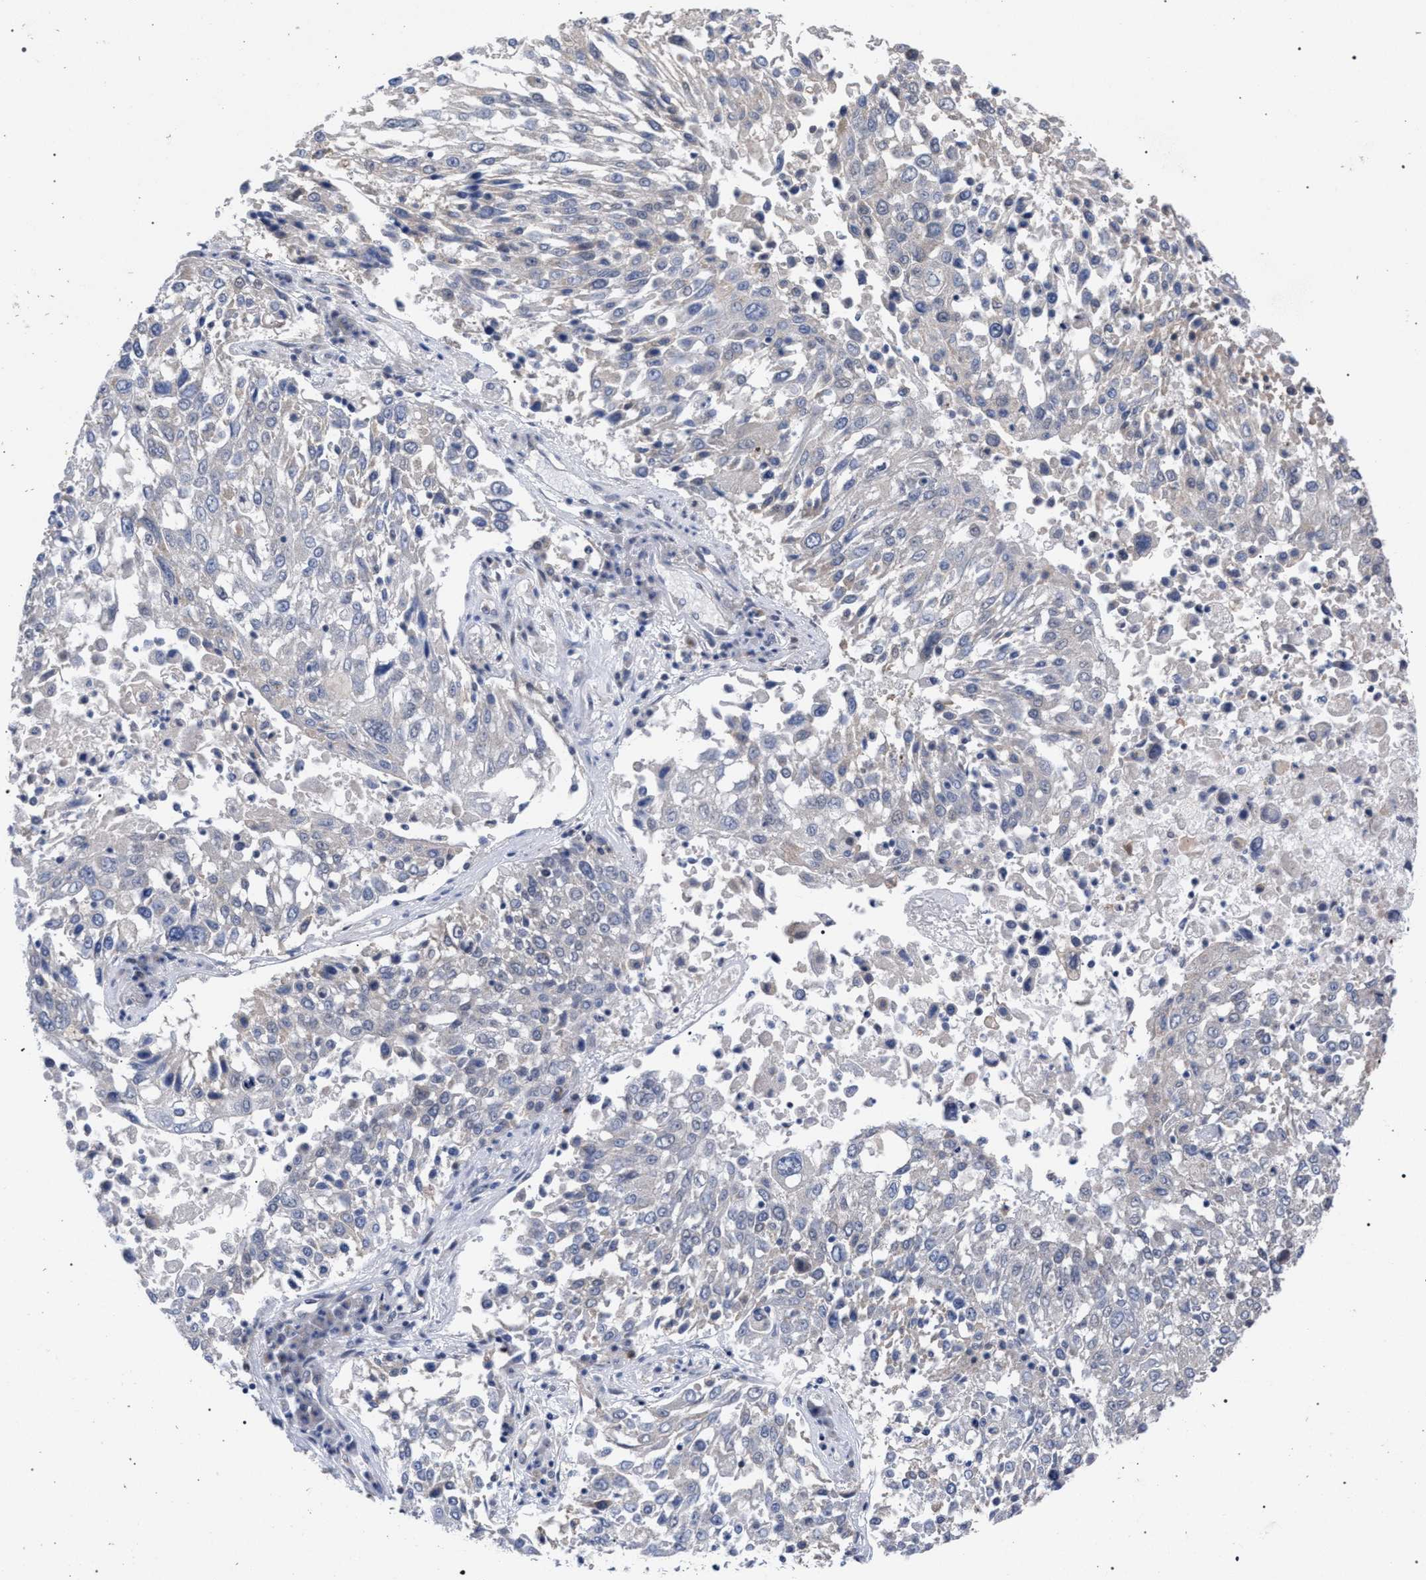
{"staining": {"intensity": "negative", "quantity": "none", "location": "none"}, "tissue": "lung cancer", "cell_type": "Tumor cells", "image_type": "cancer", "snomed": [{"axis": "morphology", "description": "Squamous cell carcinoma, NOS"}, {"axis": "topography", "description": "Lung"}], "caption": "DAB (3,3'-diaminobenzidine) immunohistochemical staining of human lung cancer (squamous cell carcinoma) shows no significant expression in tumor cells.", "gene": "GOLGA2", "patient": {"sex": "male", "age": 65}}